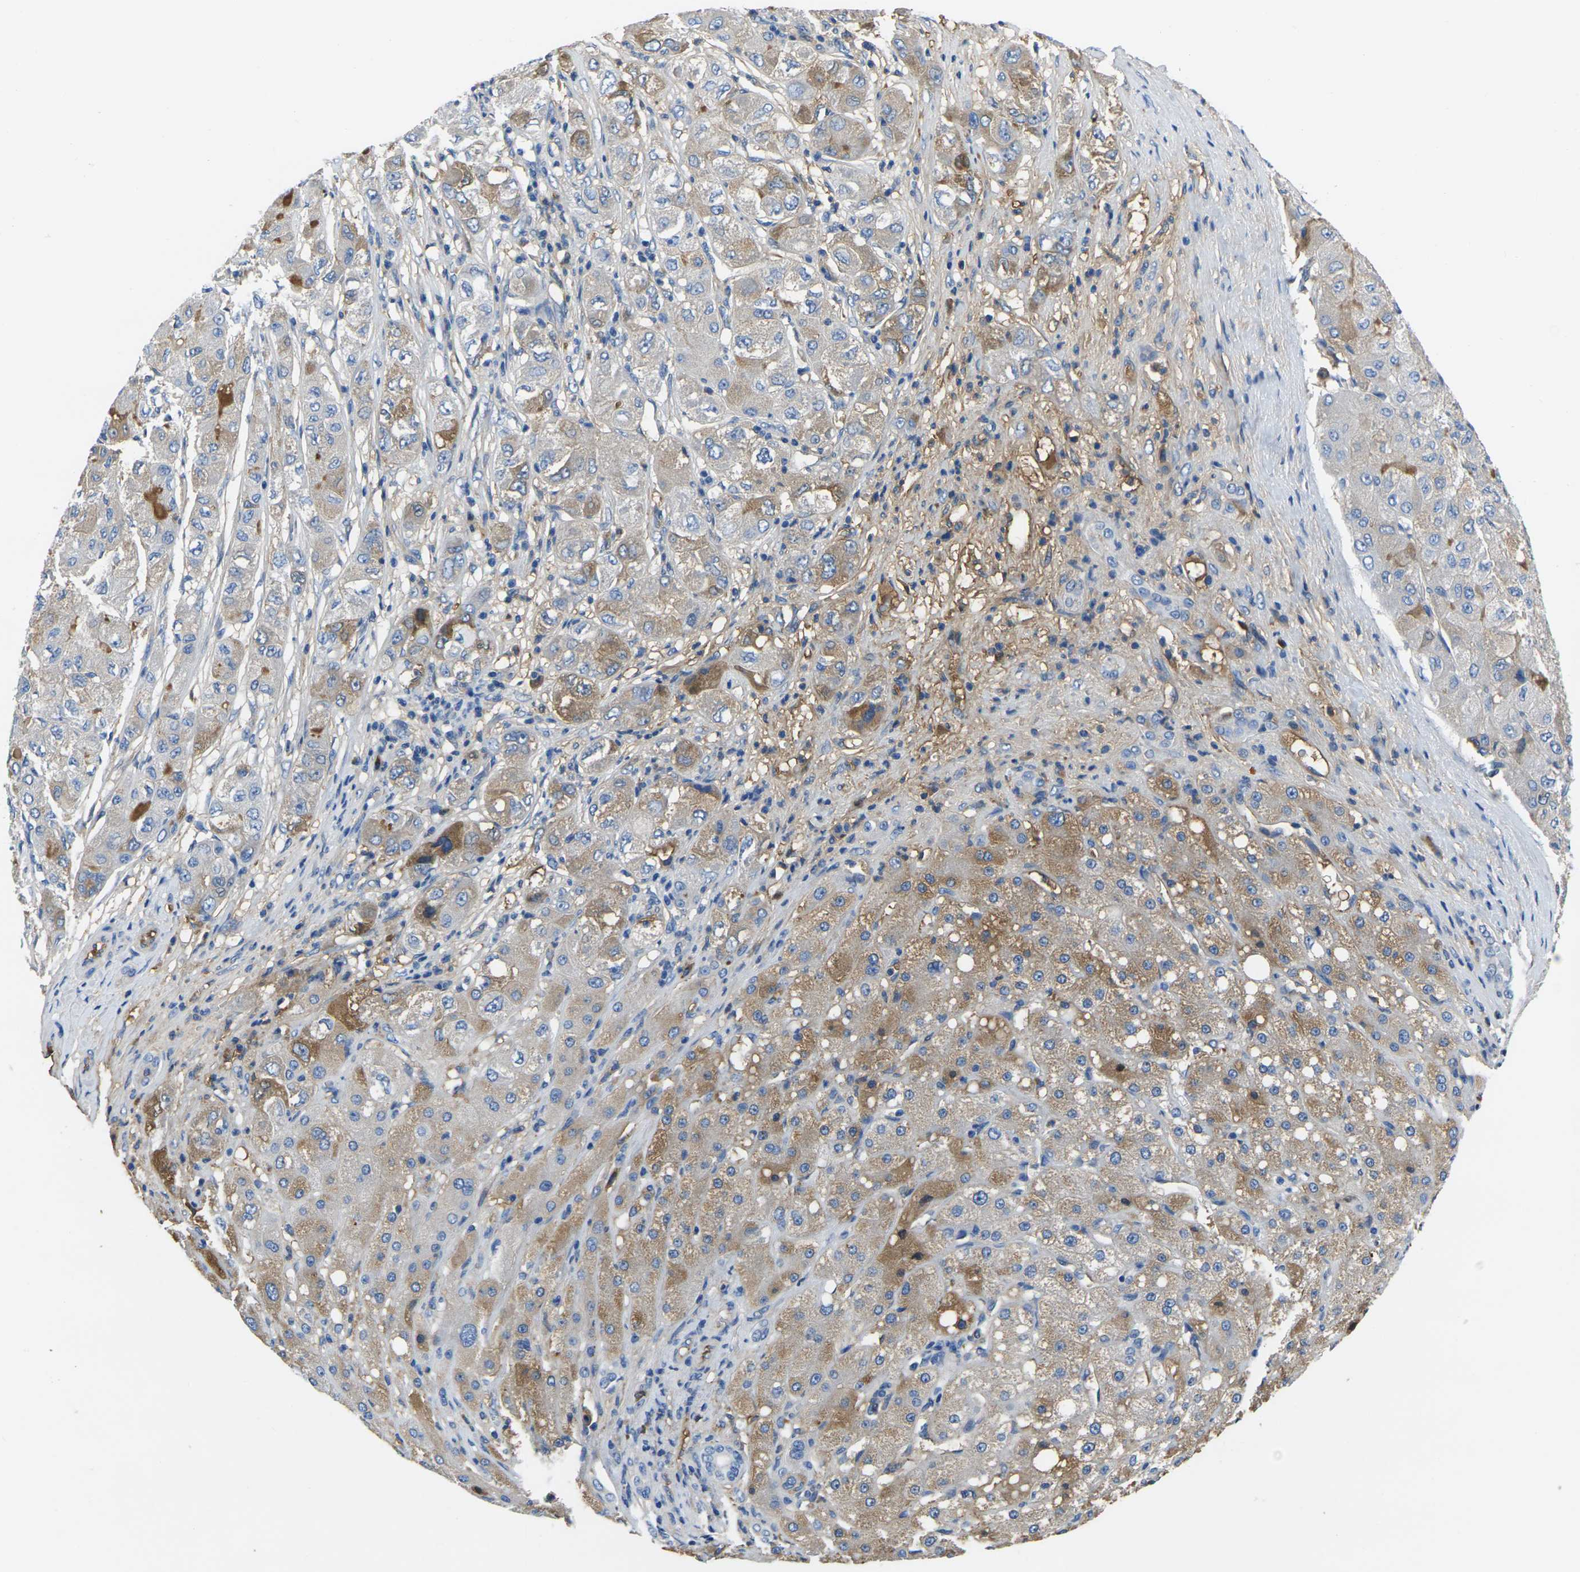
{"staining": {"intensity": "moderate", "quantity": "25%-75%", "location": "cytoplasmic/membranous"}, "tissue": "liver cancer", "cell_type": "Tumor cells", "image_type": "cancer", "snomed": [{"axis": "morphology", "description": "Carcinoma, Hepatocellular, NOS"}, {"axis": "topography", "description": "Liver"}], "caption": "This micrograph reveals hepatocellular carcinoma (liver) stained with immunohistochemistry to label a protein in brown. The cytoplasmic/membranous of tumor cells show moderate positivity for the protein. Nuclei are counter-stained blue.", "gene": "GREM2", "patient": {"sex": "male", "age": 80}}